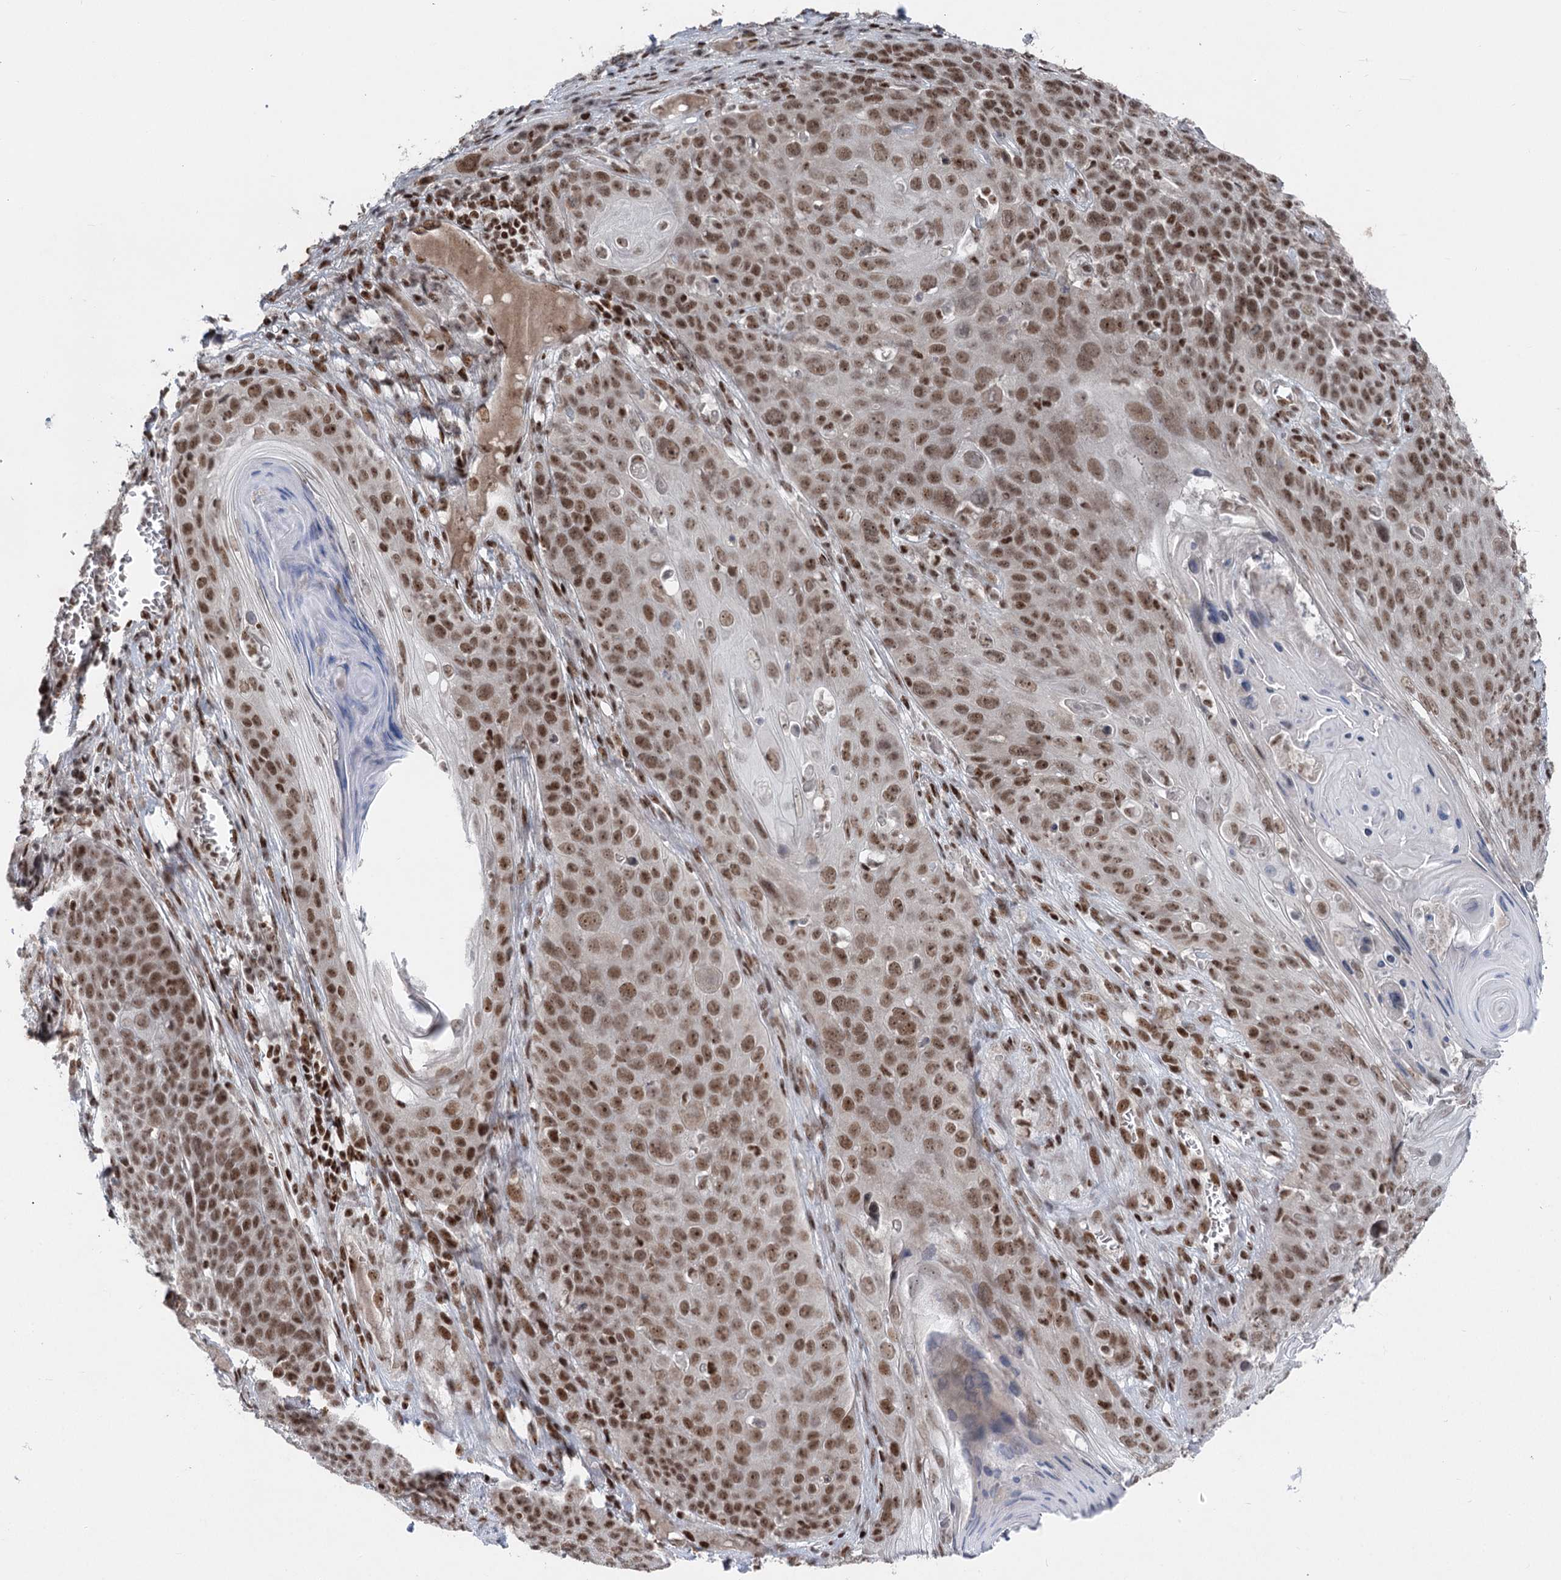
{"staining": {"intensity": "moderate", "quantity": ">75%", "location": "nuclear"}, "tissue": "skin cancer", "cell_type": "Tumor cells", "image_type": "cancer", "snomed": [{"axis": "morphology", "description": "Squamous cell carcinoma, NOS"}, {"axis": "topography", "description": "Skin"}], "caption": "High-power microscopy captured an immunohistochemistry (IHC) micrograph of skin squamous cell carcinoma, revealing moderate nuclear staining in approximately >75% of tumor cells. (brown staining indicates protein expression, while blue staining denotes nuclei).", "gene": "CGGBP1", "patient": {"sex": "male", "age": 55}}